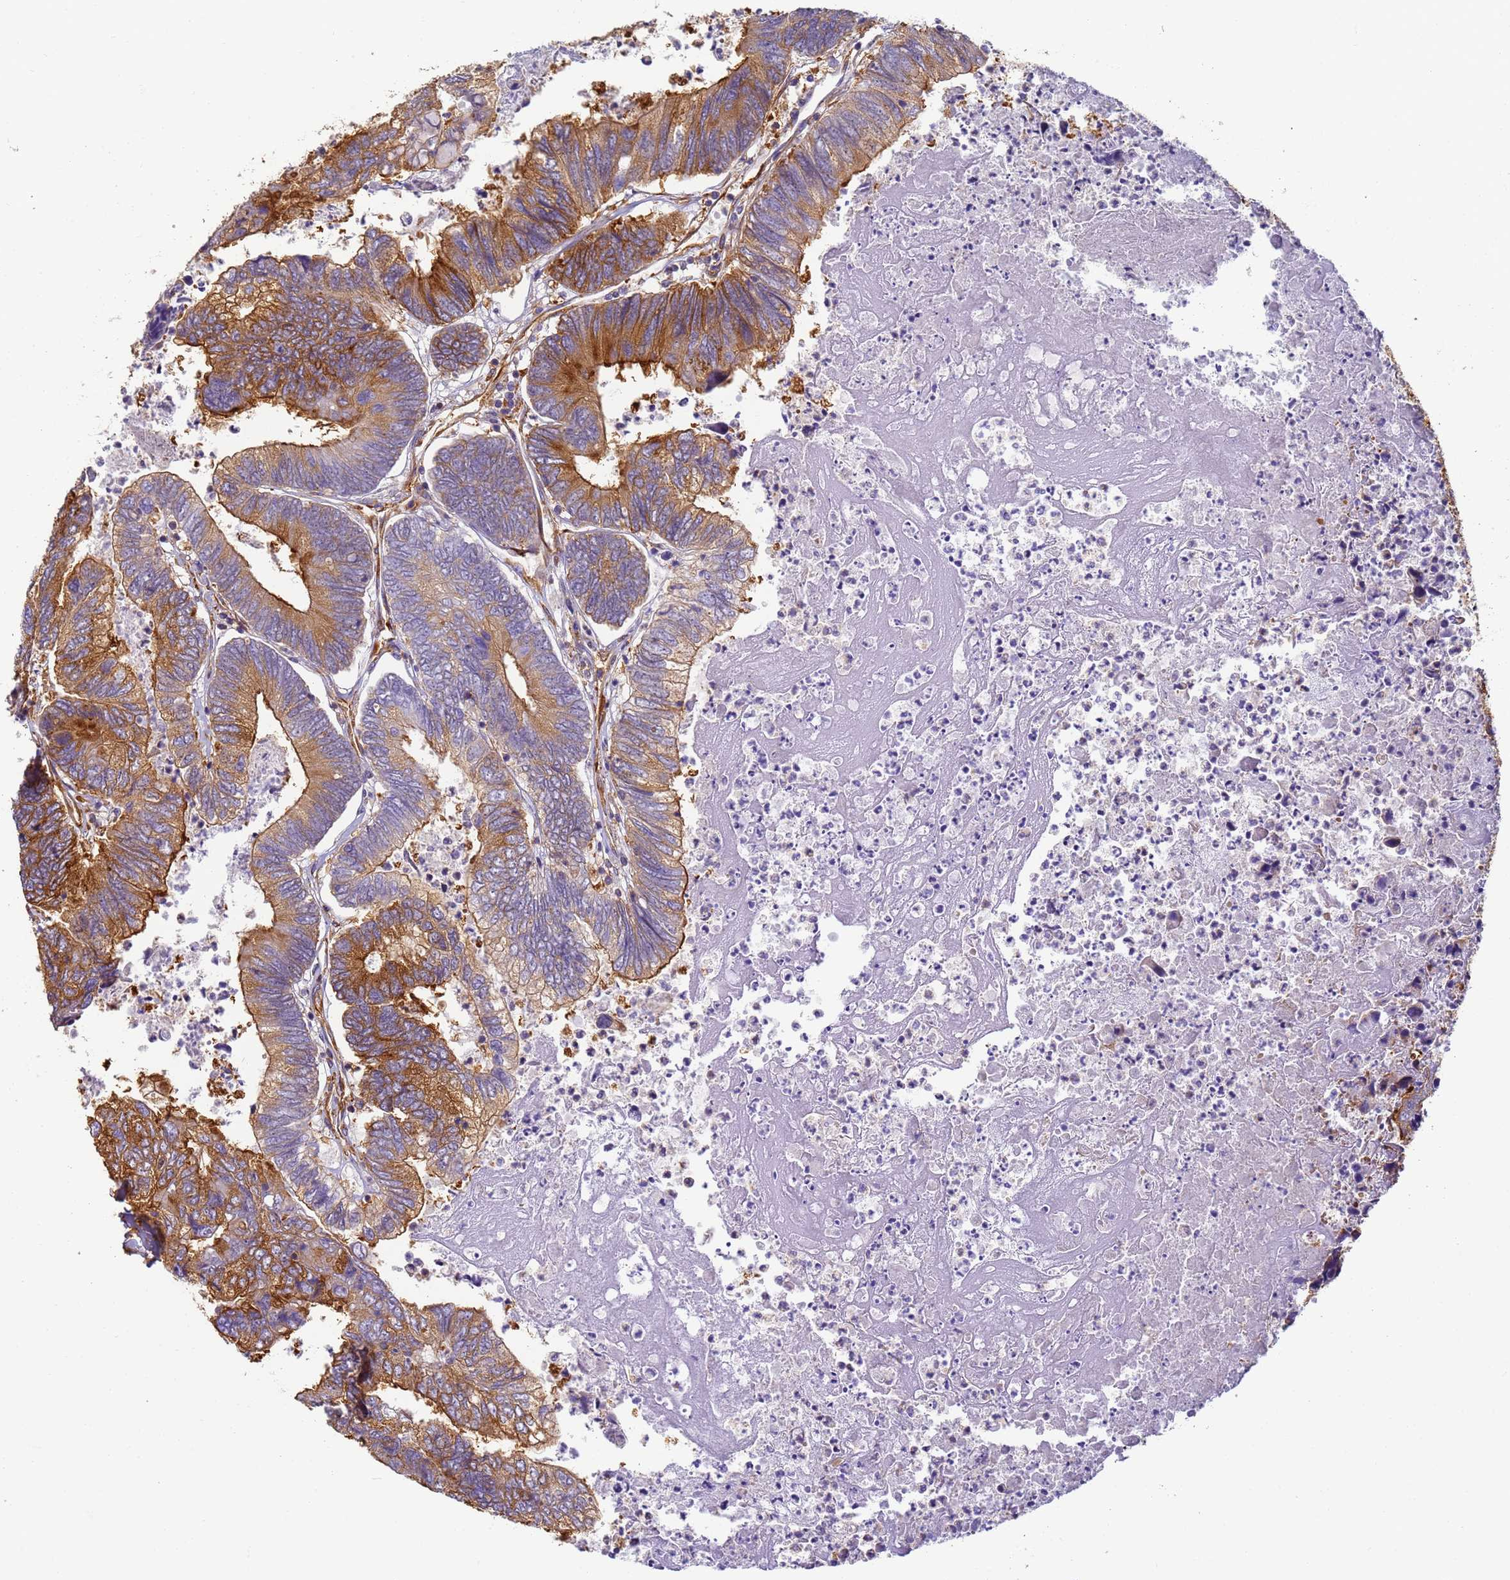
{"staining": {"intensity": "strong", "quantity": ">75%", "location": "cytoplasmic/membranous"}, "tissue": "colorectal cancer", "cell_type": "Tumor cells", "image_type": "cancer", "snomed": [{"axis": "morphology", "description": "Adenocarcinoma, NOS"}, {"axis": "topography", "description": "Colon"}], "caption": "High-magnification brightfield microscopy of adenocarcinoma (colorectal) stained with DAB (3,3'-diaminobenzidine) (brown) and counterstained with hematoxylin (blue). tumor cells exhibit strong cytoplasmic/membranous staining is identified in approximately>75% of cells. (brown staining indicates protein expression, while blue staining denotes nuclei).", "gene": "DYNC1I2", "patient": {"sex": "female", "age": 67}}